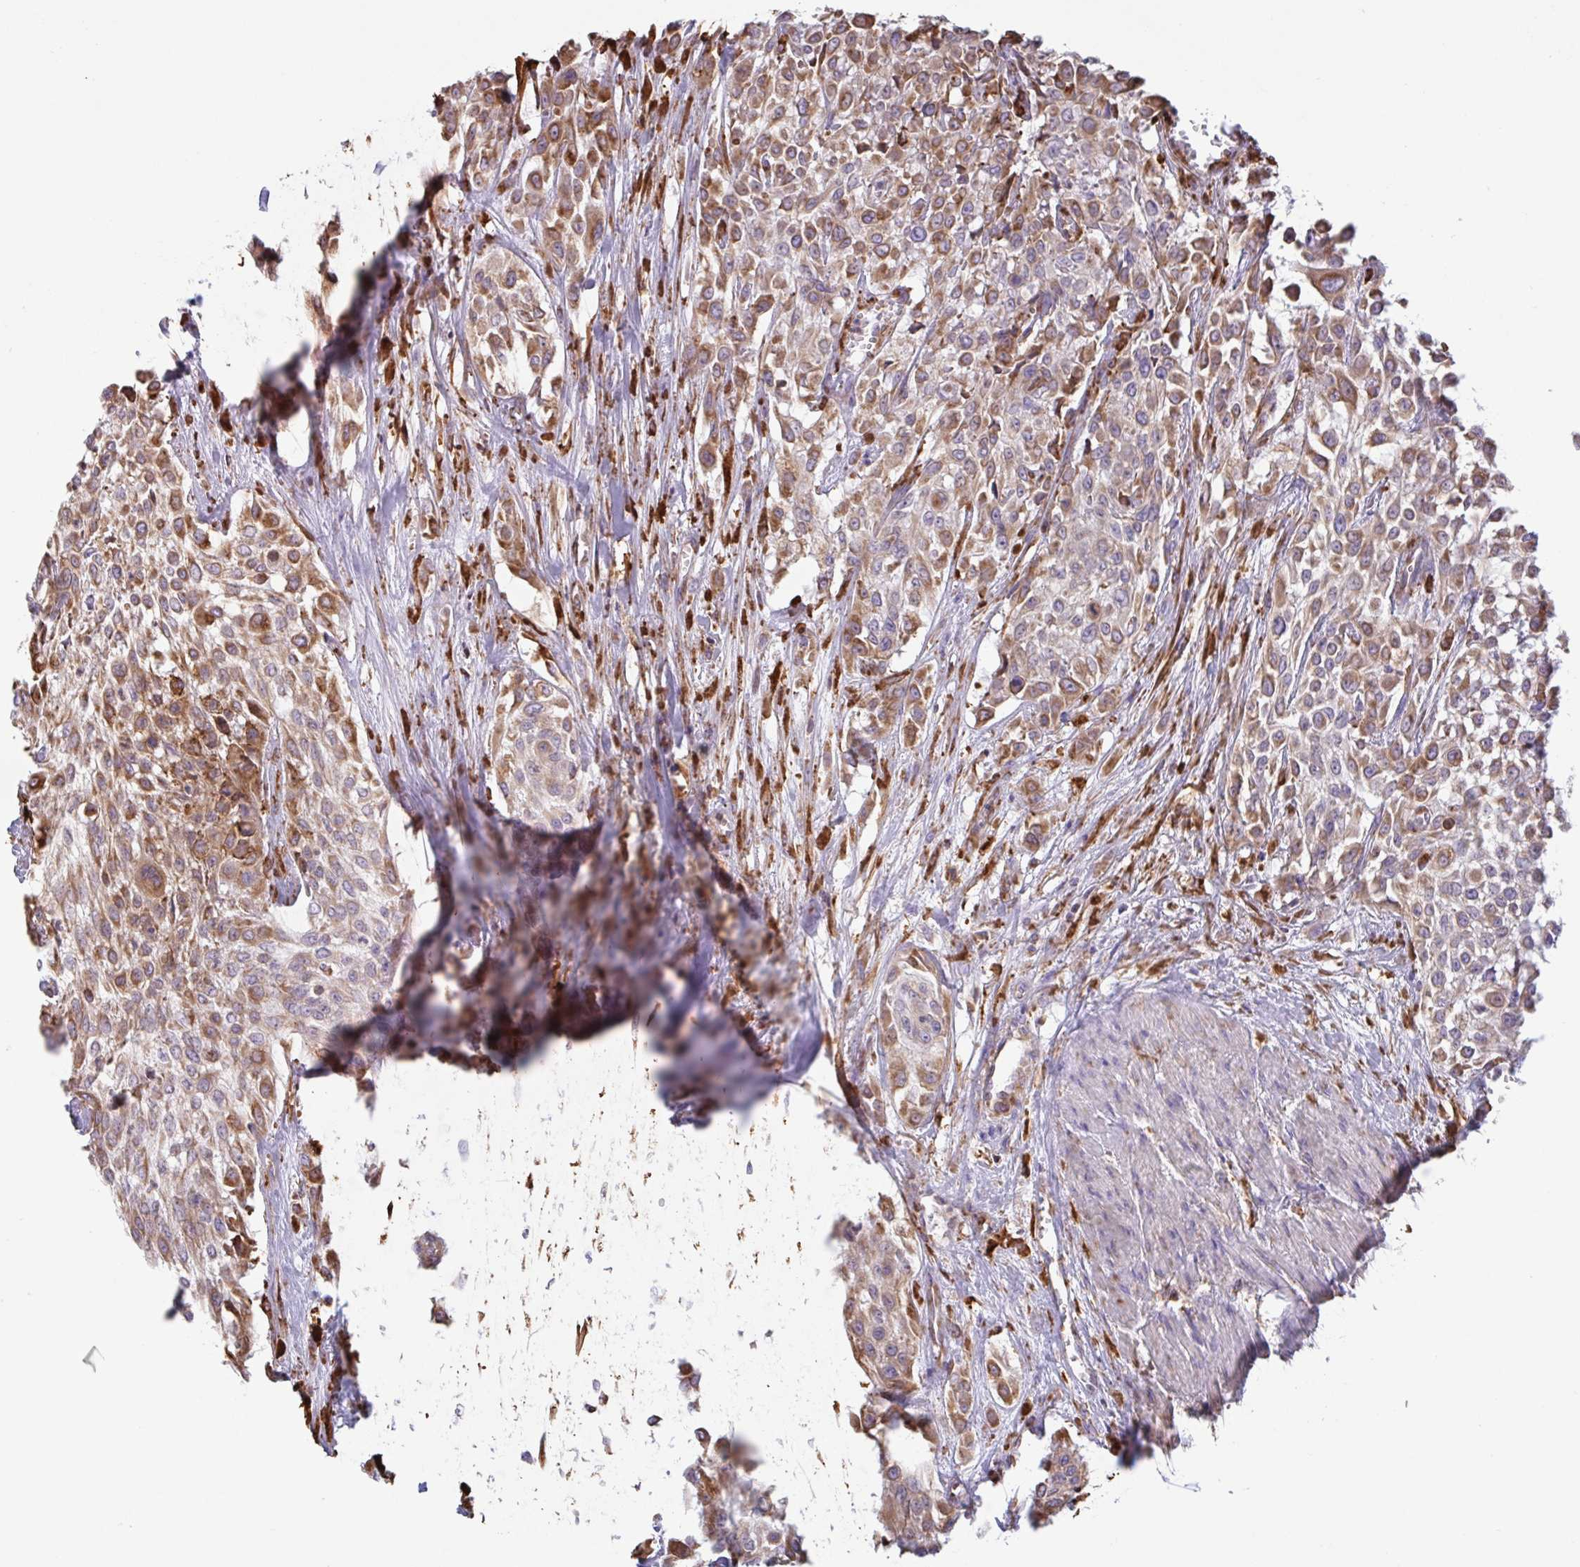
{"staining": {"intensity": "moderate", "quantity": ">75%", "location": "cytoplasmic/membranous"}, "tissue": "urothelial cancer", "cell_type": "Tumor cells", "image_type": "cancer", "snomed": [{"axis": "morphology", "description": "Urothelial carcinoma, High grade"}, {"axis": "topography", "description": "Urinary bladder"}], "caption": "Immunohistochemical staining of human urothelial cancer exhibits medium levels of moderate cytoplasmic/membranous staining in approximately >75% of tumor cells. (DAB (3,3'-diaminobenzidine) IHC, brown staining for protein, blue staining for nuclei).", "gene": "DOK4", "patient": {"sex": "male", "age": 57}}